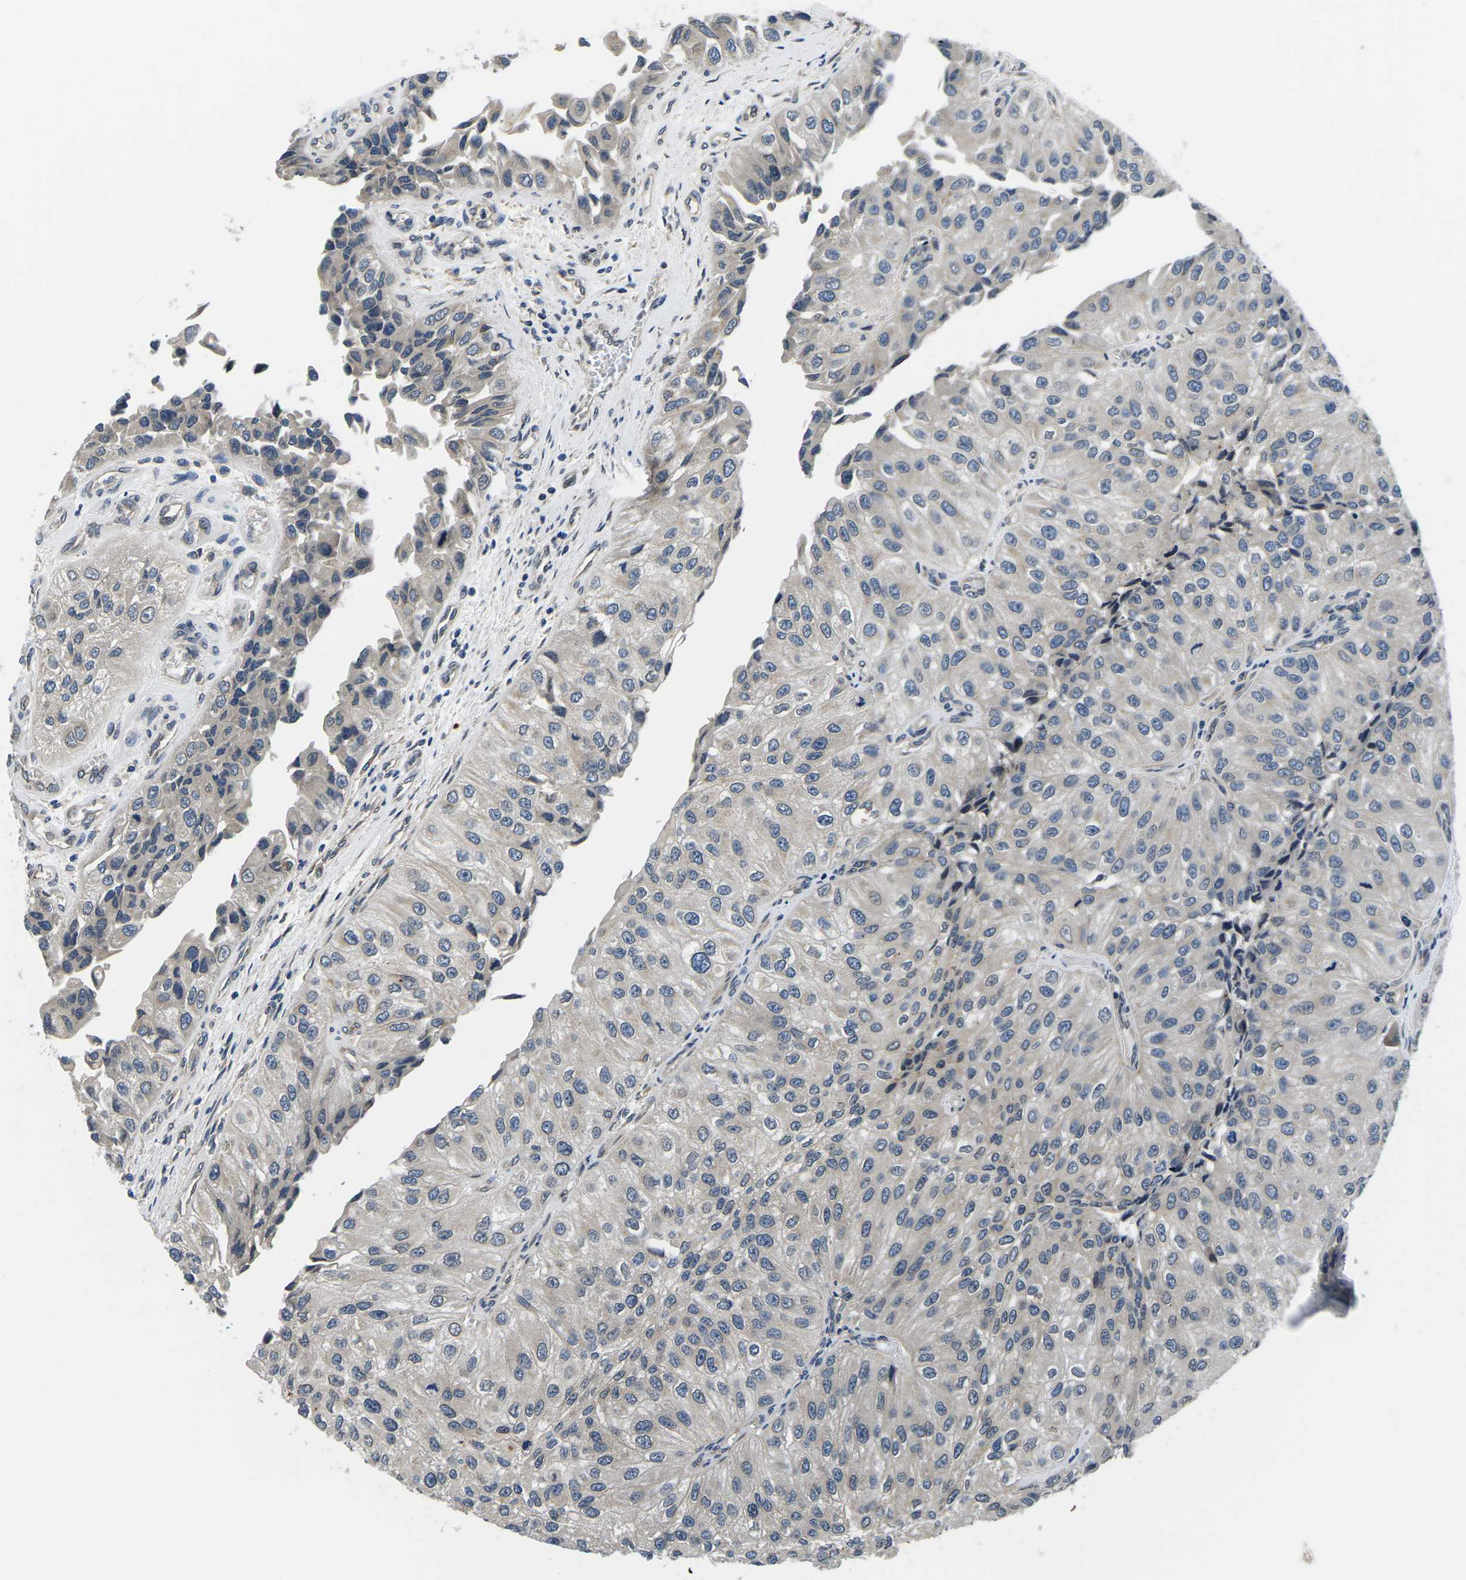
{"staining": {"intensity": "negative", "quantity": "none", "location": "none"}, "tissue": "urothelial cancer", "cell_type": "Tumor cells", "image_type": "cancer", "snomed": [{"axis": "morphology", "description": "Urothelial carcinoma, High grade"}, {"axis": "topography", "description": "Kidney"}, {"axis": "topography", "description": "Urinary bladder"}], "caption": "Protein analysis of urothelial cancer reveals no significant positivity in tumor cells.", "gene": "SNX10", "patient": {"sex": "male", "age": 77}}